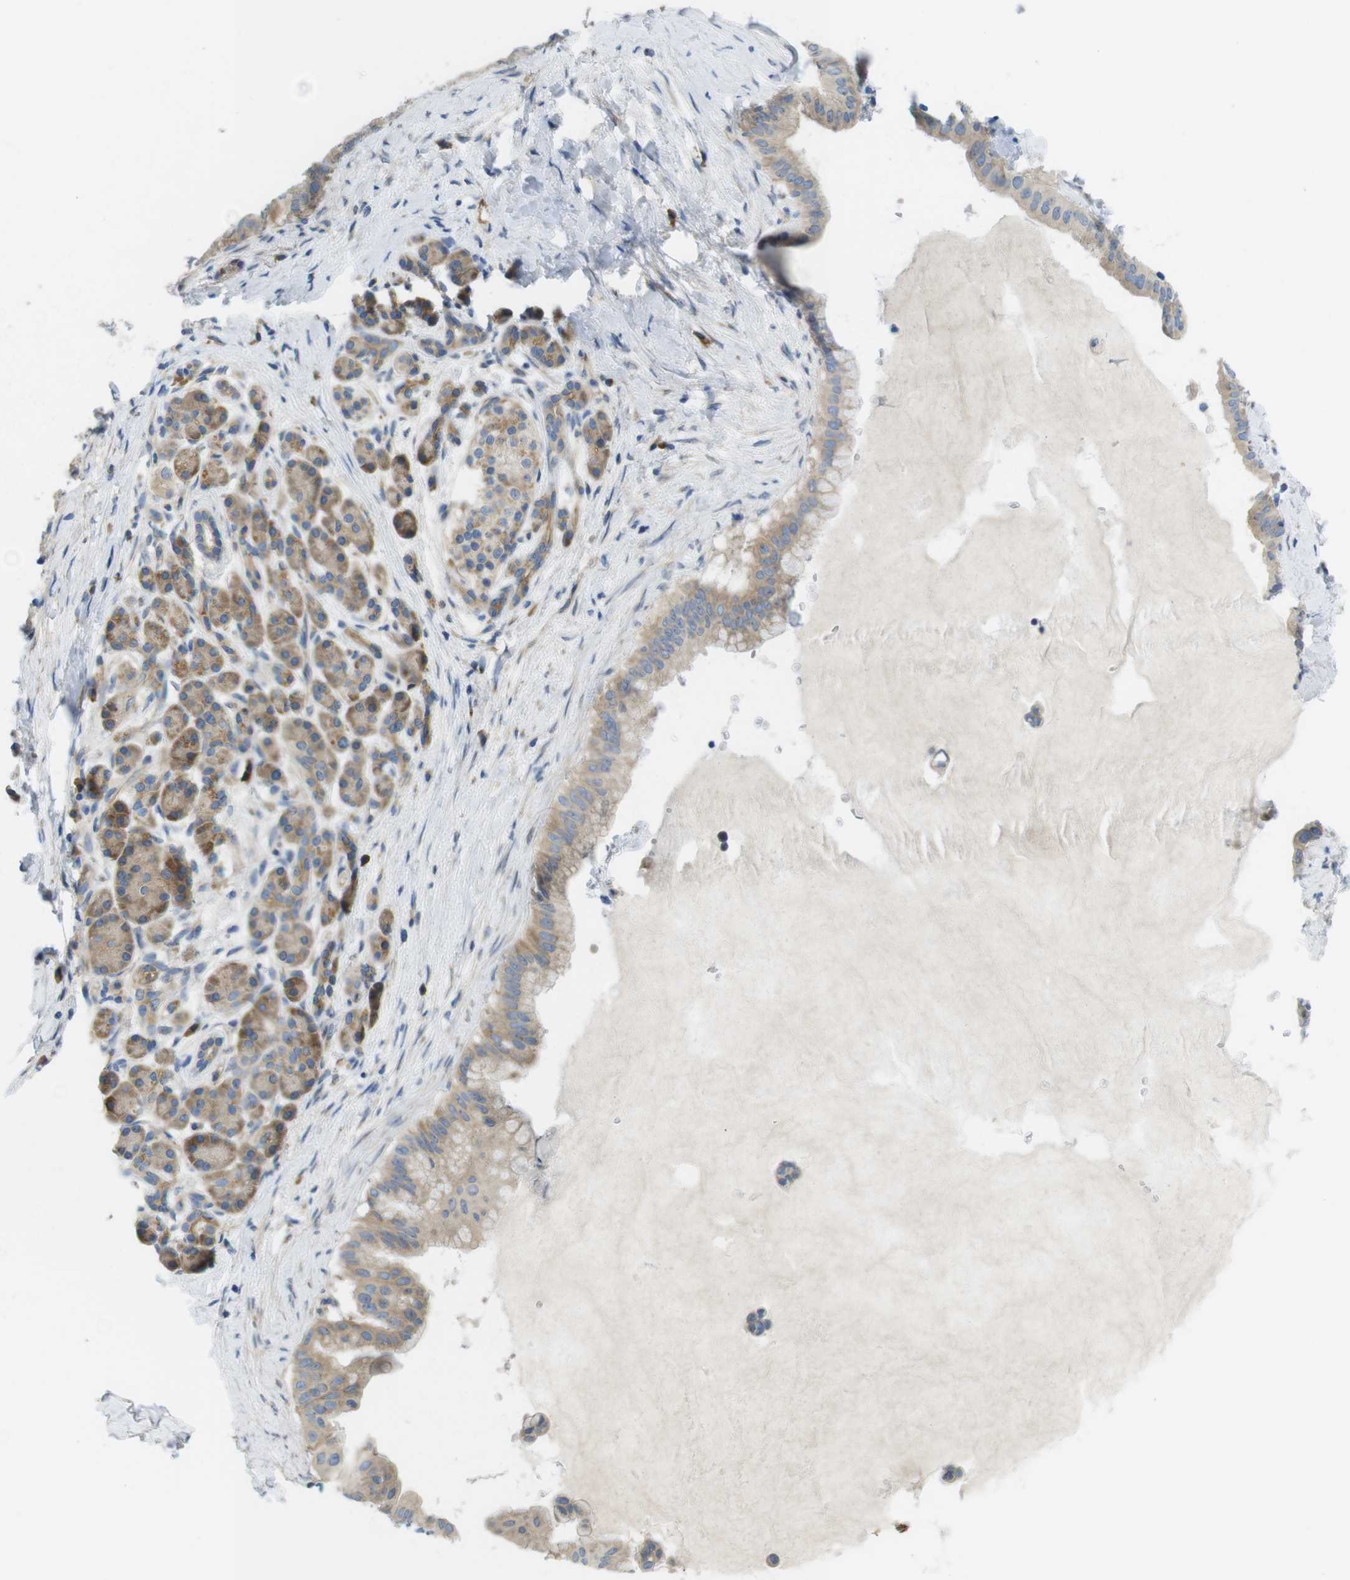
{"staining": {"intensity": "weak", "quantity": ">75%", "location": "cytoplasmic/membranous"}, "tissue": "pancreatic cancer", "cell_type": "Tumor cells", "image_type": "cancer", "snomed": [{"axis": "morphology", "description": "Adenocarcinoma, NOS"}, {"axis": "topography", "description": "Pancreas"}], "caption": "This micrograph shows immunohistochemistry (IHC) staining of human pancreatic cancer (adenocarcinoma), with low weak cytoplasmic/membranous staining in about >75% of tumor cells.", "gene": "TMEM234", "patient": {"sex": "male", "age": 55}}